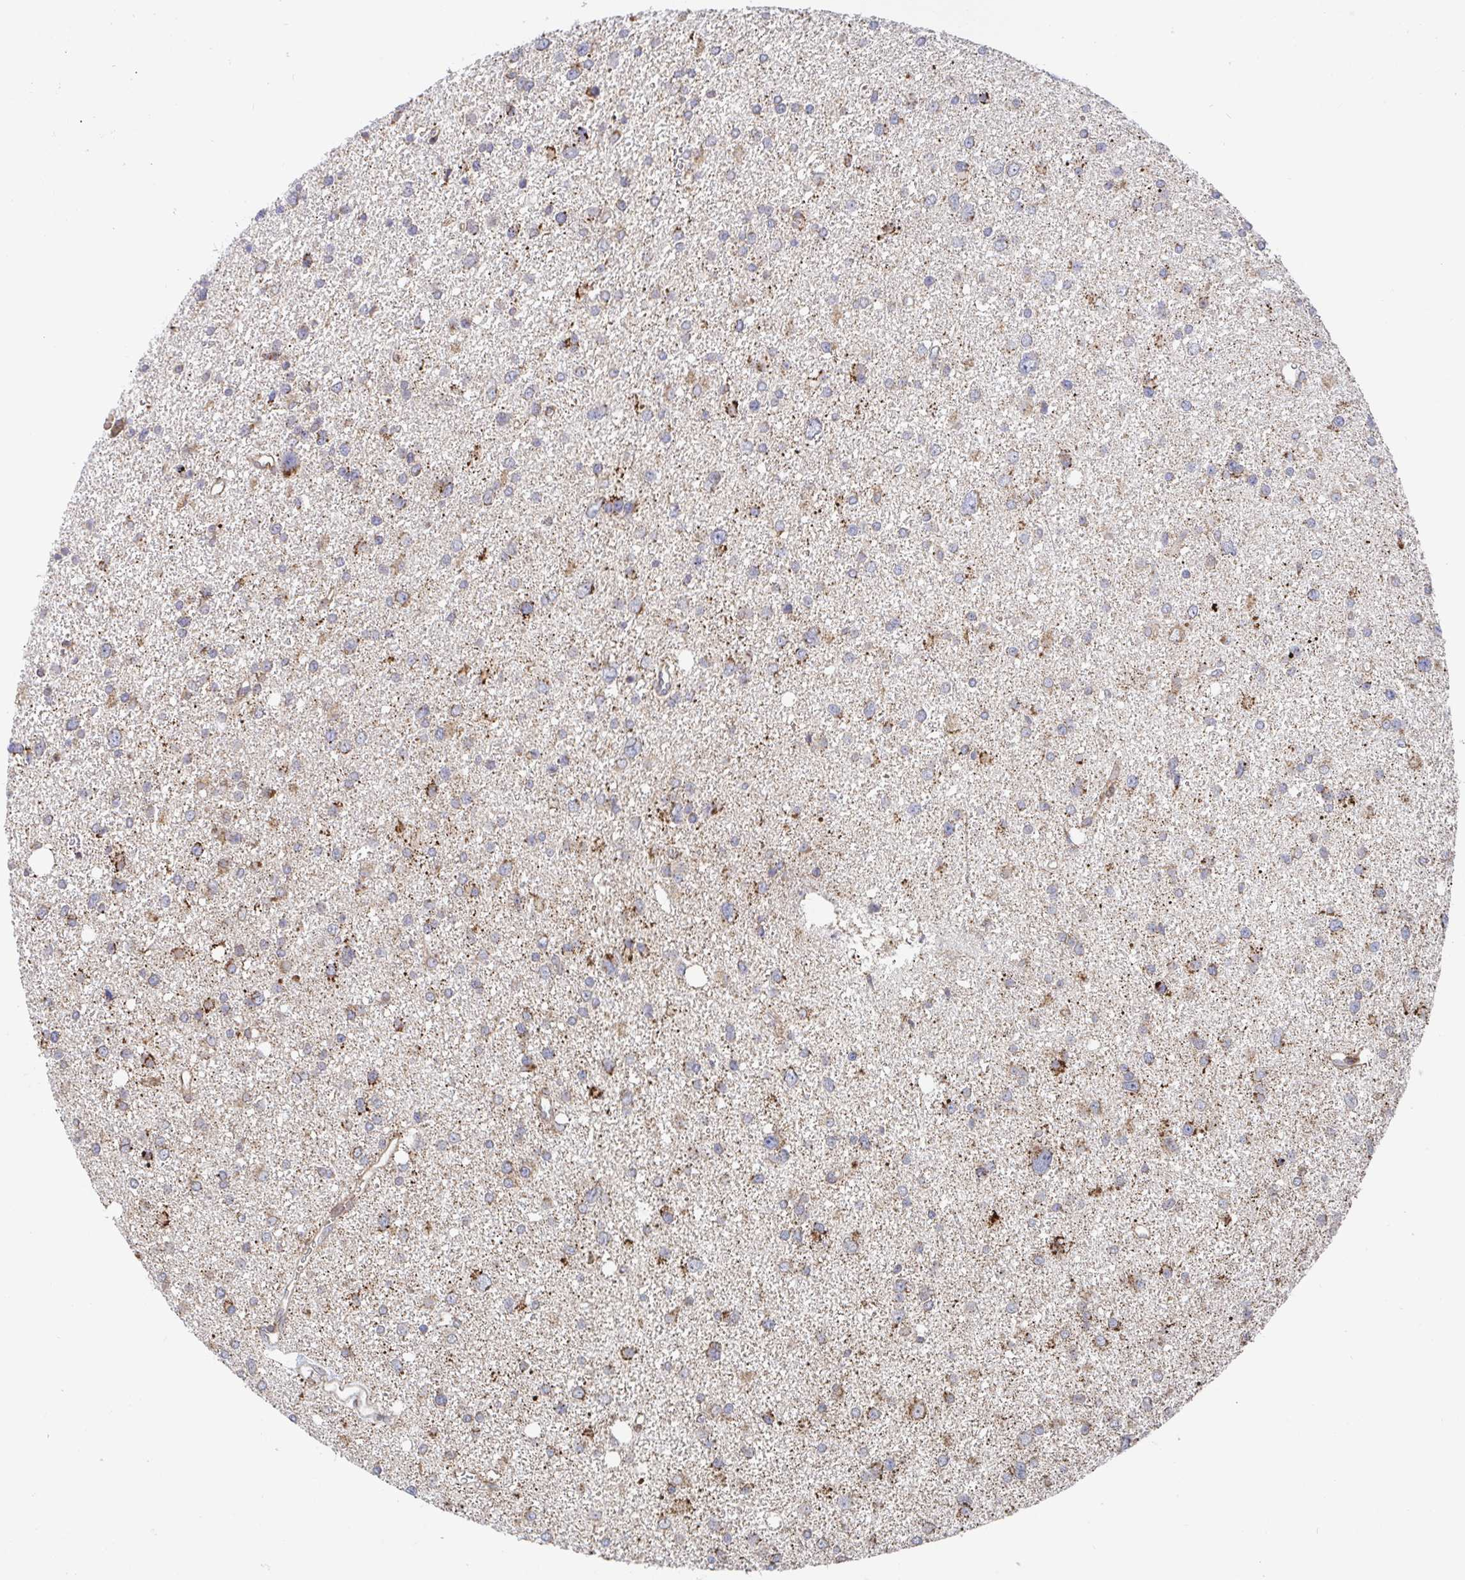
{"staining": {"intensity": "moderate", "quantity": "25%-75%", "location": "cytoplasmic/membranous"}, "tissue": "glioma", "cell_type": "Tumor cells", "image_type": "cancer", "snomed": [{"axis": "morphology", "description": "Glioma, malignant, Low grade"}, {"axis": "topography", "description": "Brain"}], "caption": "Moderate cytoplasmic/membranous staining is appreciated in approximately 25%-75% of tumor cells in malignant low-grade glioma.", "gene": "STARD8", "patient": {"sex": "female", "age": 55}}